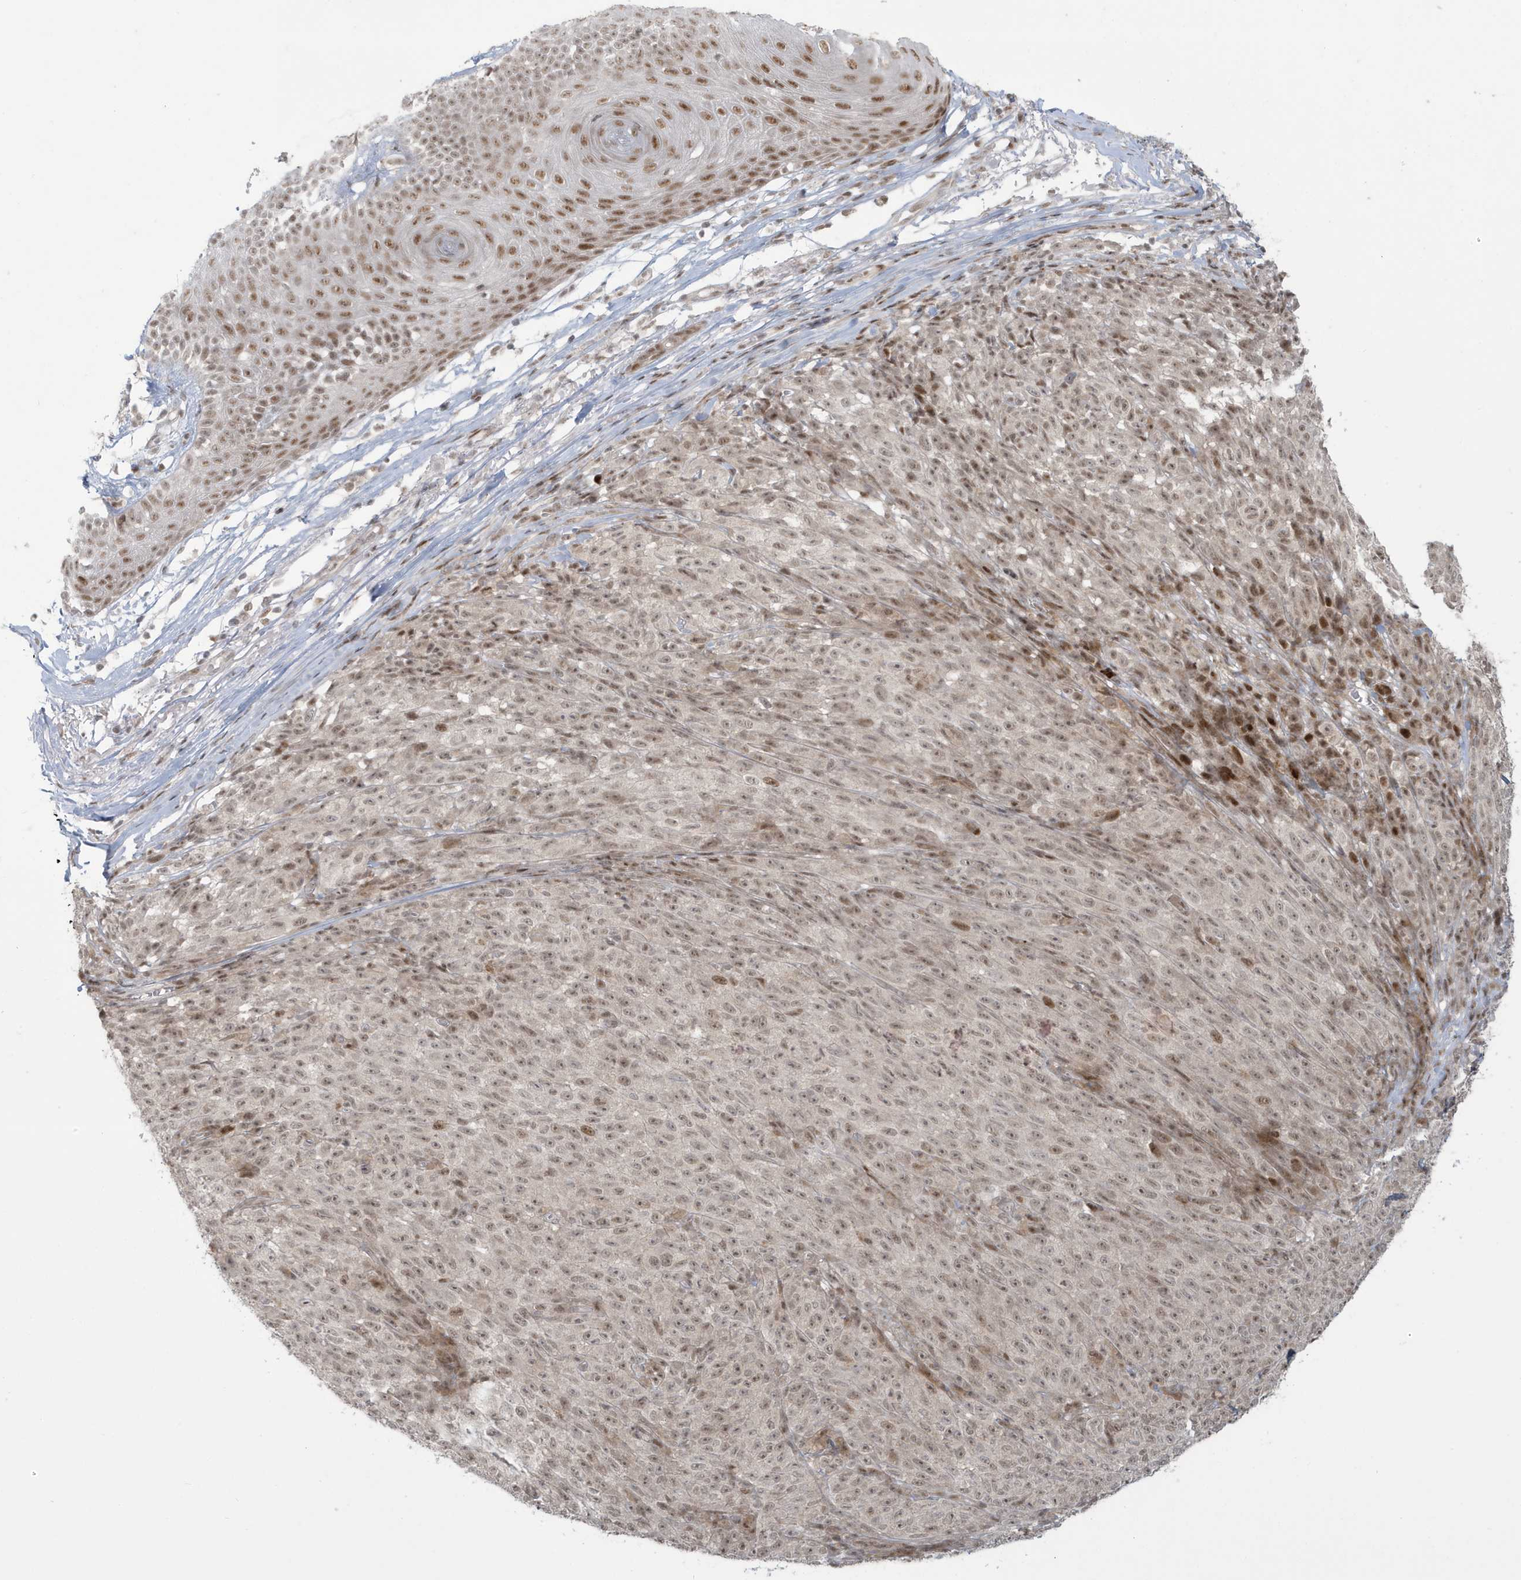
{"staining": {"intensity": "weak", "quantity": ">75%", "location": "nuclear"}, "tissue": "melanoma", "cell_type": "Tumor cells", "image_type": "cancer", "snomed": [{"axis": "morphology", "description": "Malignant melanoma, NOS"}, {"axis": "topography", "description": "Skin"}], "caption": "This is a micrograph of IHC staining of melanoma, which shows weak staining in the nuclear of tumor cells.", "gene": "C1orf52", "patient": {"sex": "female", "age": 82}}